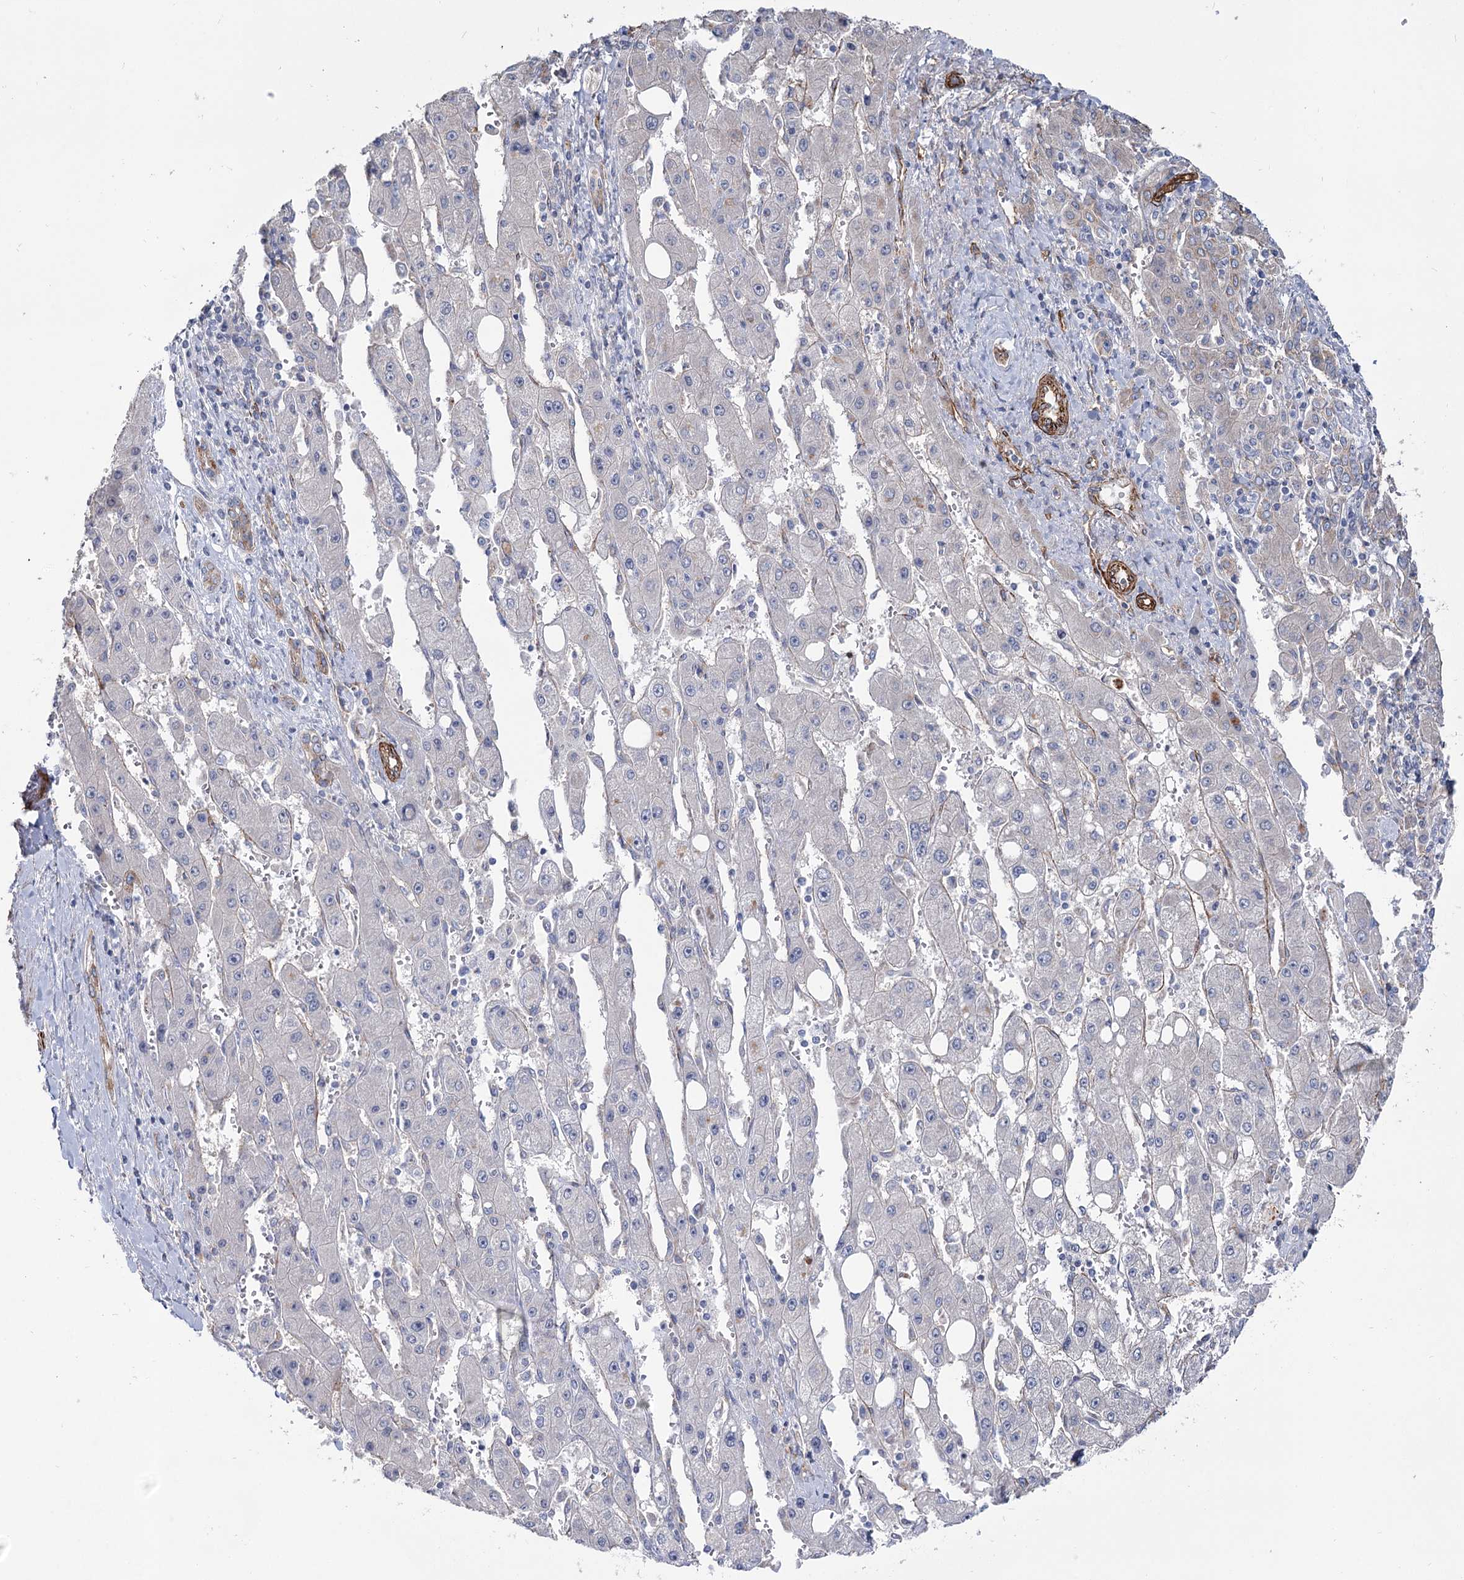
{"staining": {"intensity": "negative", "quantity": "none", "location": "none"}, "tissue": "liver cancer", "cell_type": "Tumor cells", "image_type": "cancer", "snomed": [{"axis": "morphology", "description": "Carcinoma, Hepatocellular, NOS"}, {"axis": "topography", "description": "Liver"}], "caption": "Tumor cells are negative for brown protein staining in liver cancer.", "gene": "TMEM164", "patient": {"sex": "female", "age": 73}}